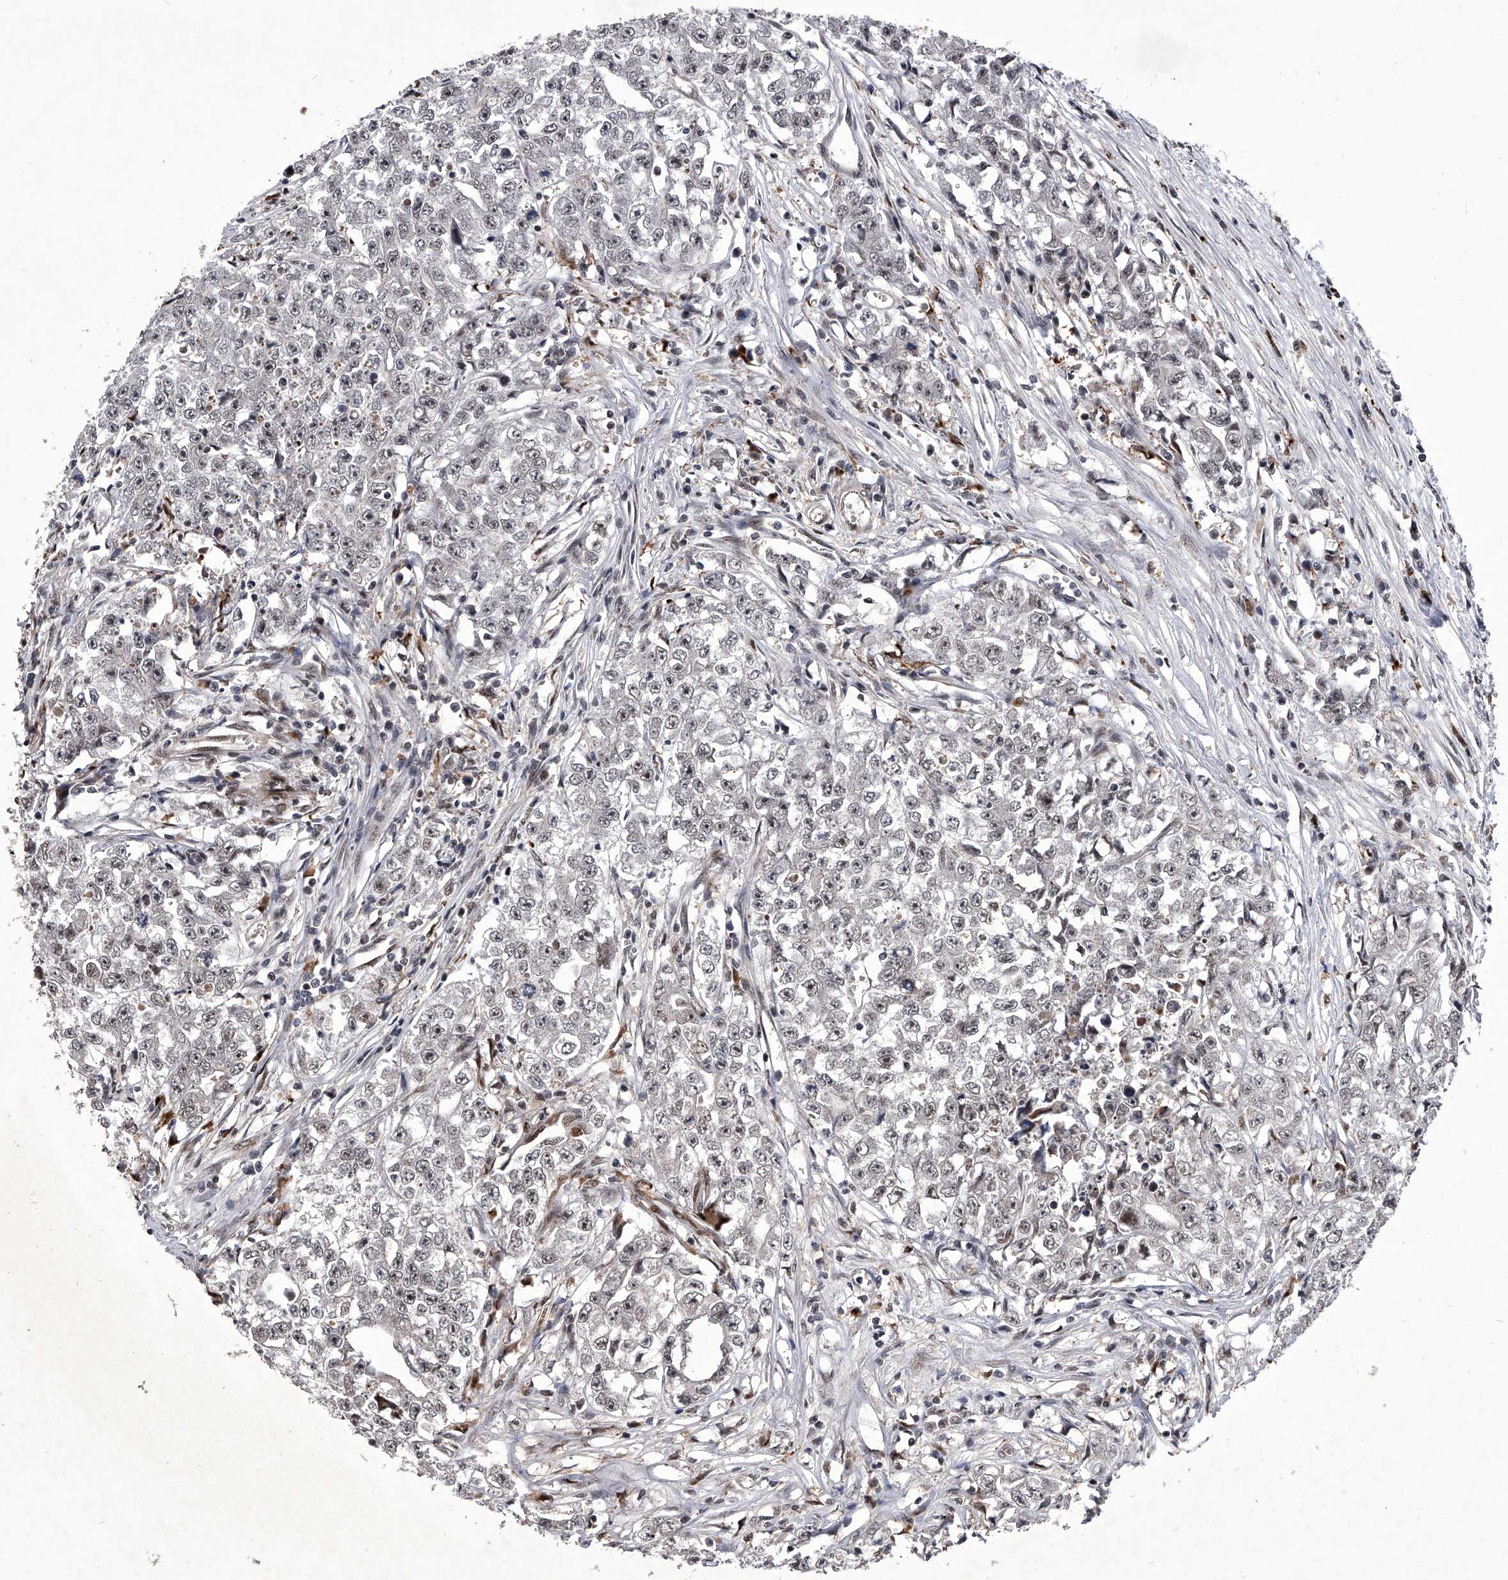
{"staining": {"intensity": "negative", "quantity": "none", "location": "none"}, "tissue": "testis cancer", "cell_type": "Tumor cells", "image_type": "cancer", "snomed": [{"axis": "morphology", "description": "Seminoma, NOS"}, {"axis": "morphology", "description": "Carcinoma, Embryonal, NOS"}, {"axis": "topography", "description": "Testis"}], "caption": "A micrograph of human embryonal carcinoma (testis) is negative for staining in tumor cells. (Brightfield microscopy of DAB (3,3'-diaminobenzidine) immunohistochemistry (IHC) at high magnification).", "gene": "CMTR1", "patient": {"sex": "male", "age": 43}}